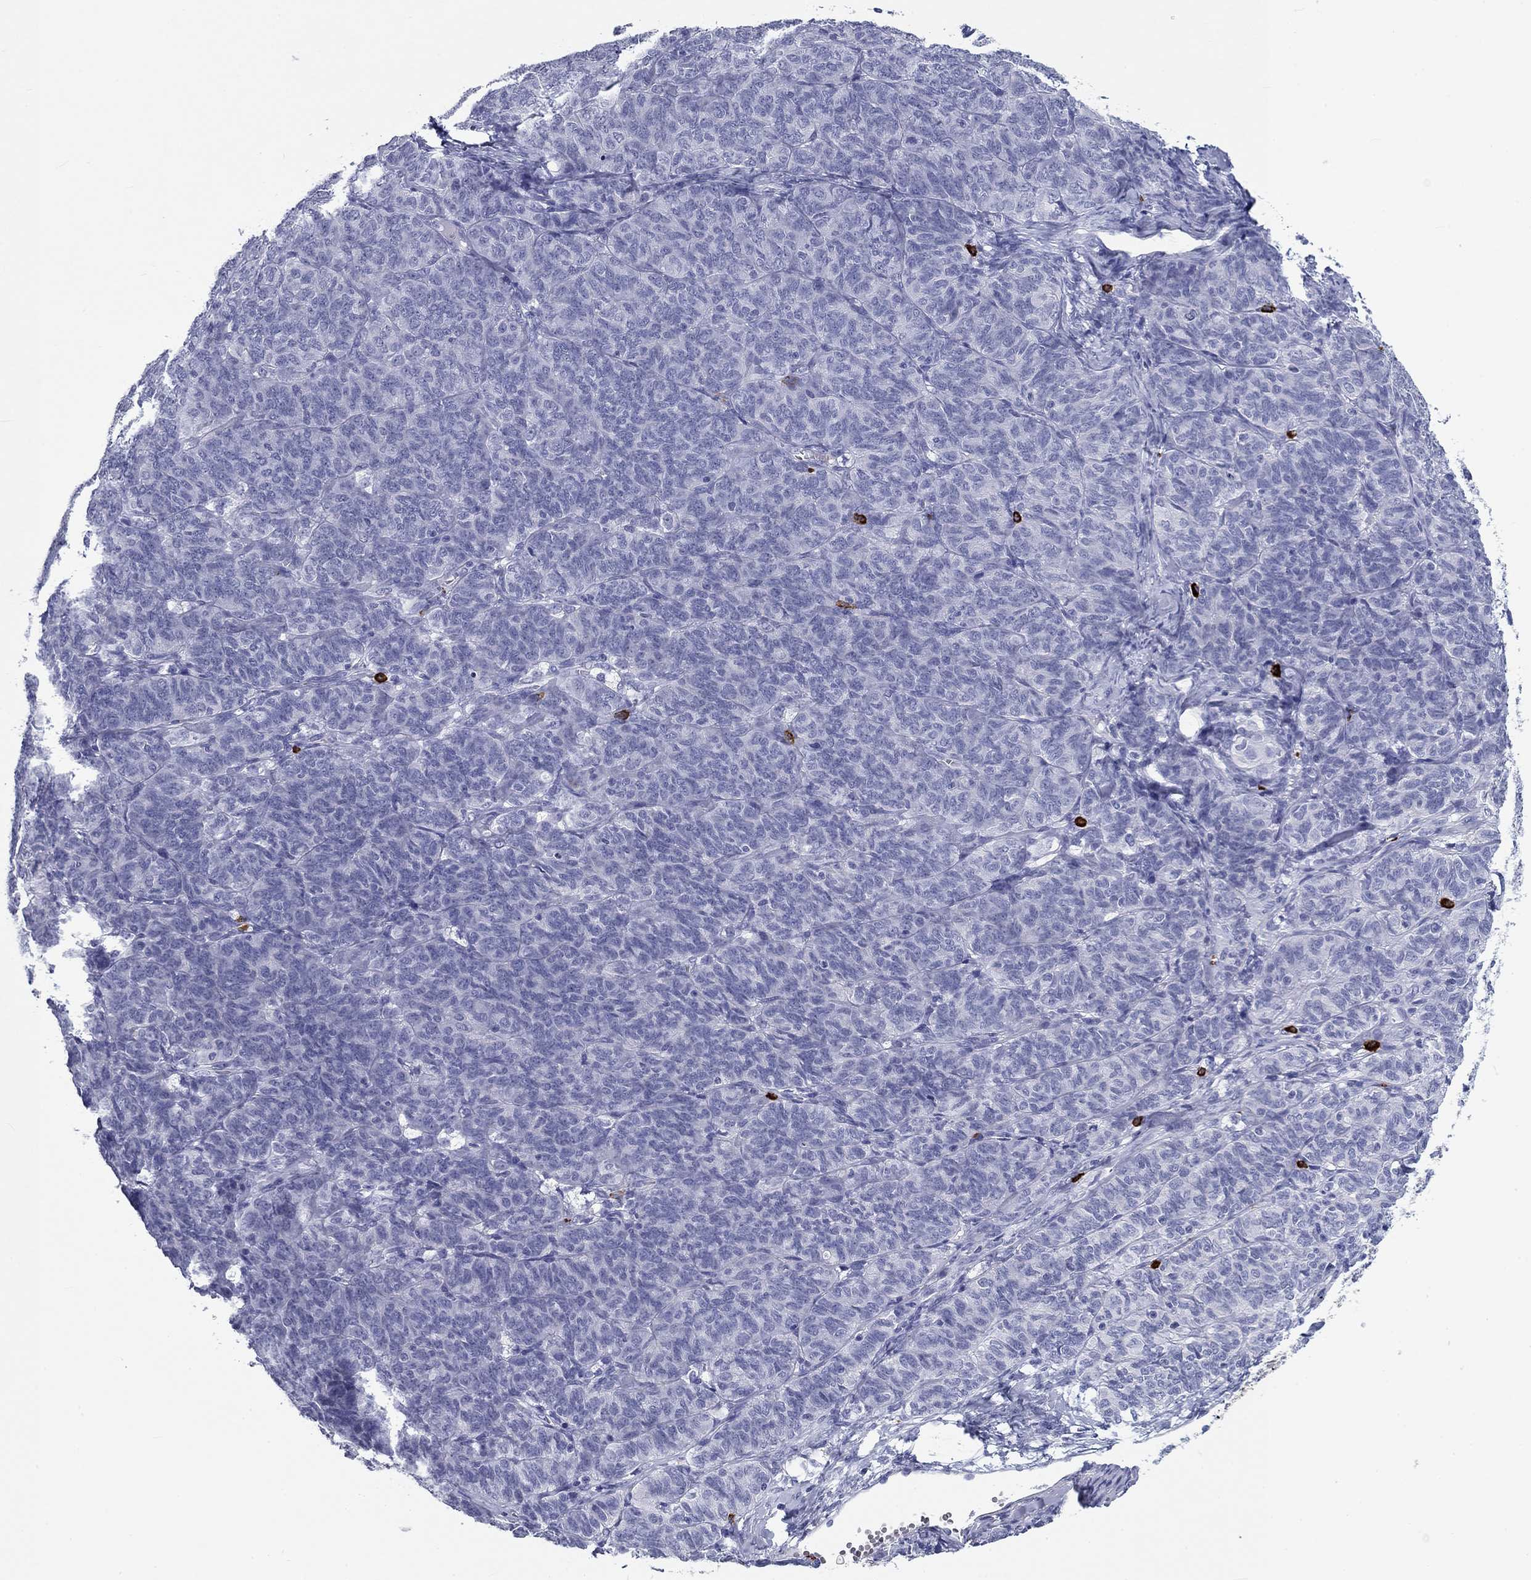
{"staining": {"intensity": "negative", "quantity": "none", "location": "none"}, "tissue": "ovarian cancer", "cell_type": "Tumor cells", "image_type": "cancer", "snomed": [{"axis": "morphology", "description": "Carcinoma, endometroid"}, {"axis": "topography", "description": "Ovary"}], "caption": "This is a image of IHC staining of ovarian cancer, which shows no staining in tumor cells.", "gene": "CD40LG", "patient": {"sex": "female", "age": 80}}